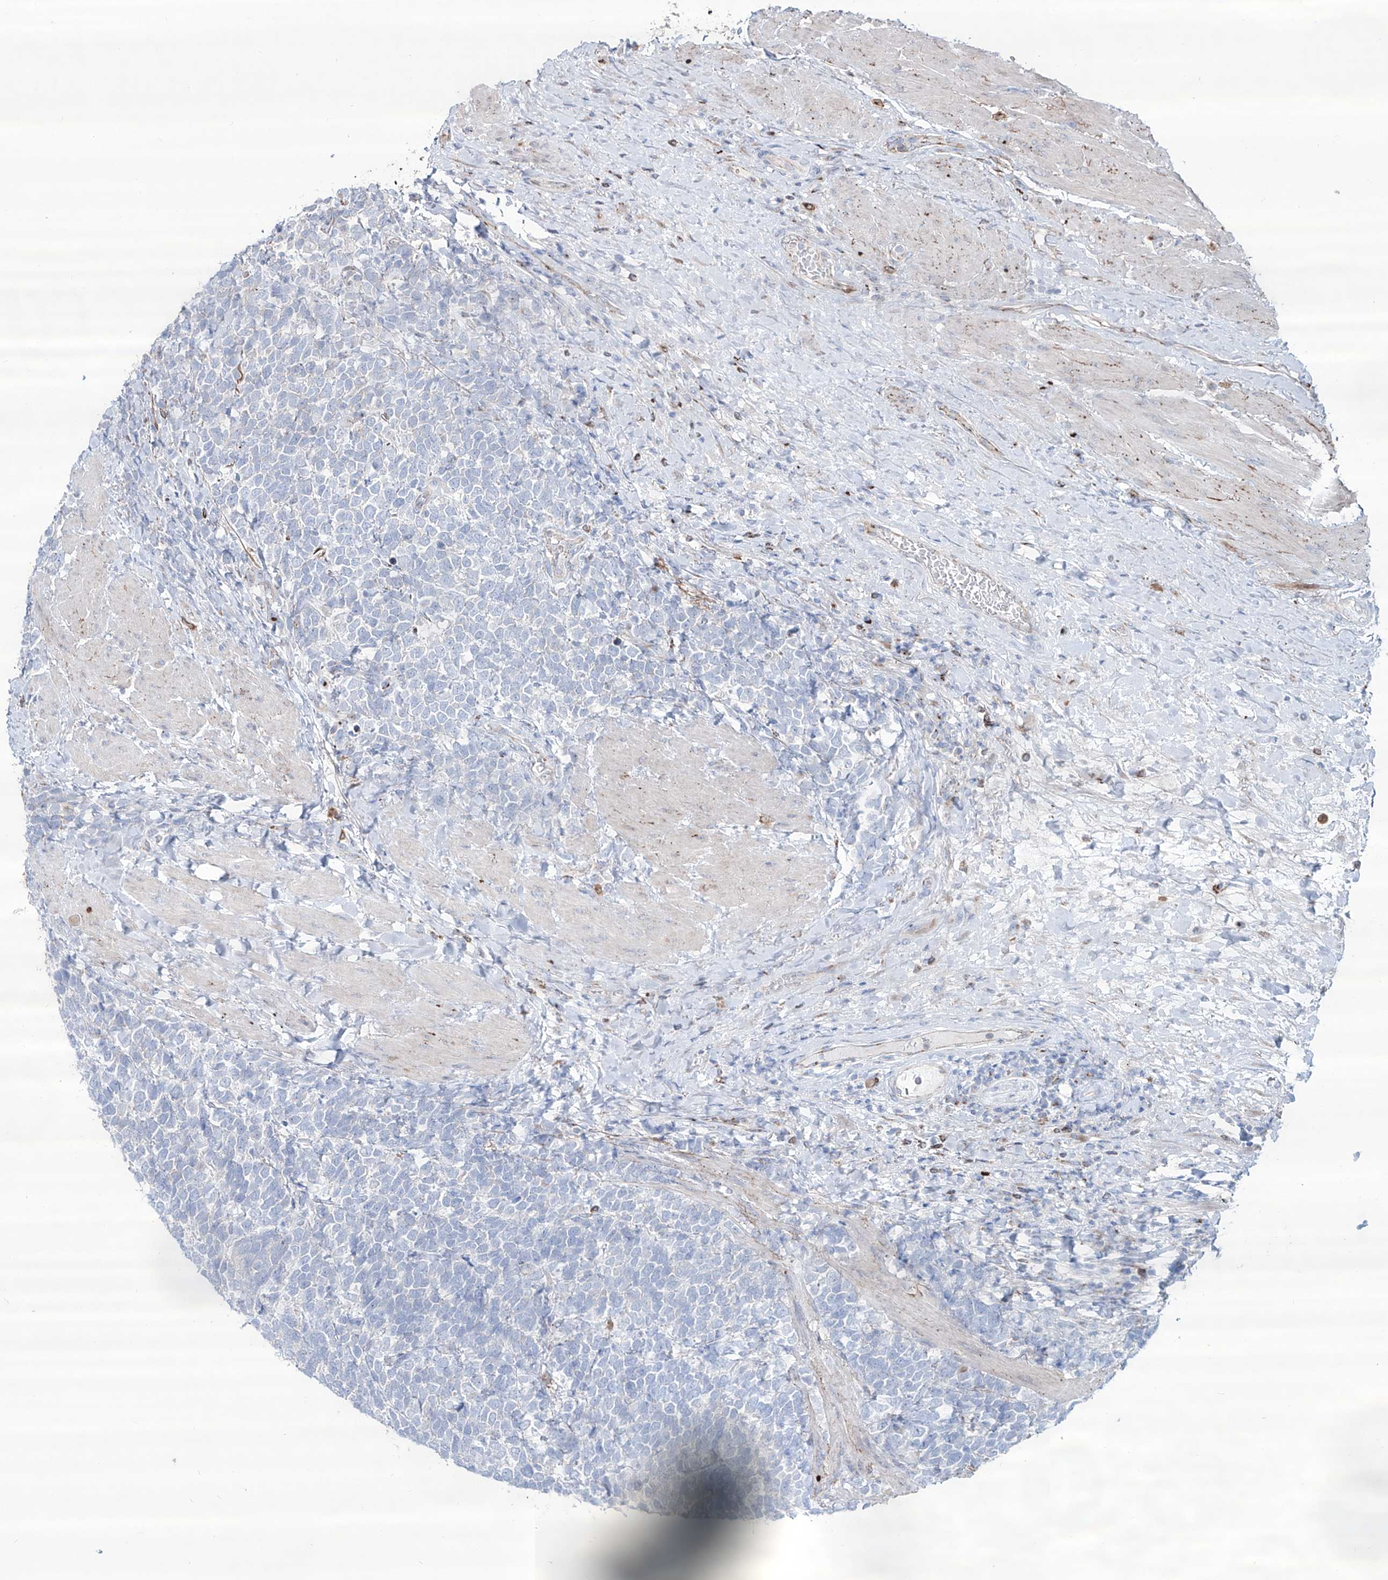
{"staining": {"intensity": "negative", "quantity": "none", "location": "none"}, "tissue": "urothelial cancer", "cell_type": "Tumor cells", "image_type": "cancer", "snomed": [{"axis": "morphology", "description": "Urothelial carcinoma, High grade"}, {"axis": "topography", "description": "Urinary bladder"}], "caption": "There is no significant expression in tumor cells of urothelial cancer. (DAB immunohistochemistry (IHC) visualized using brightfield microscopy, high magnification).", "gene": "CDH5", "patient": {"sex": "female", "age": 82}}